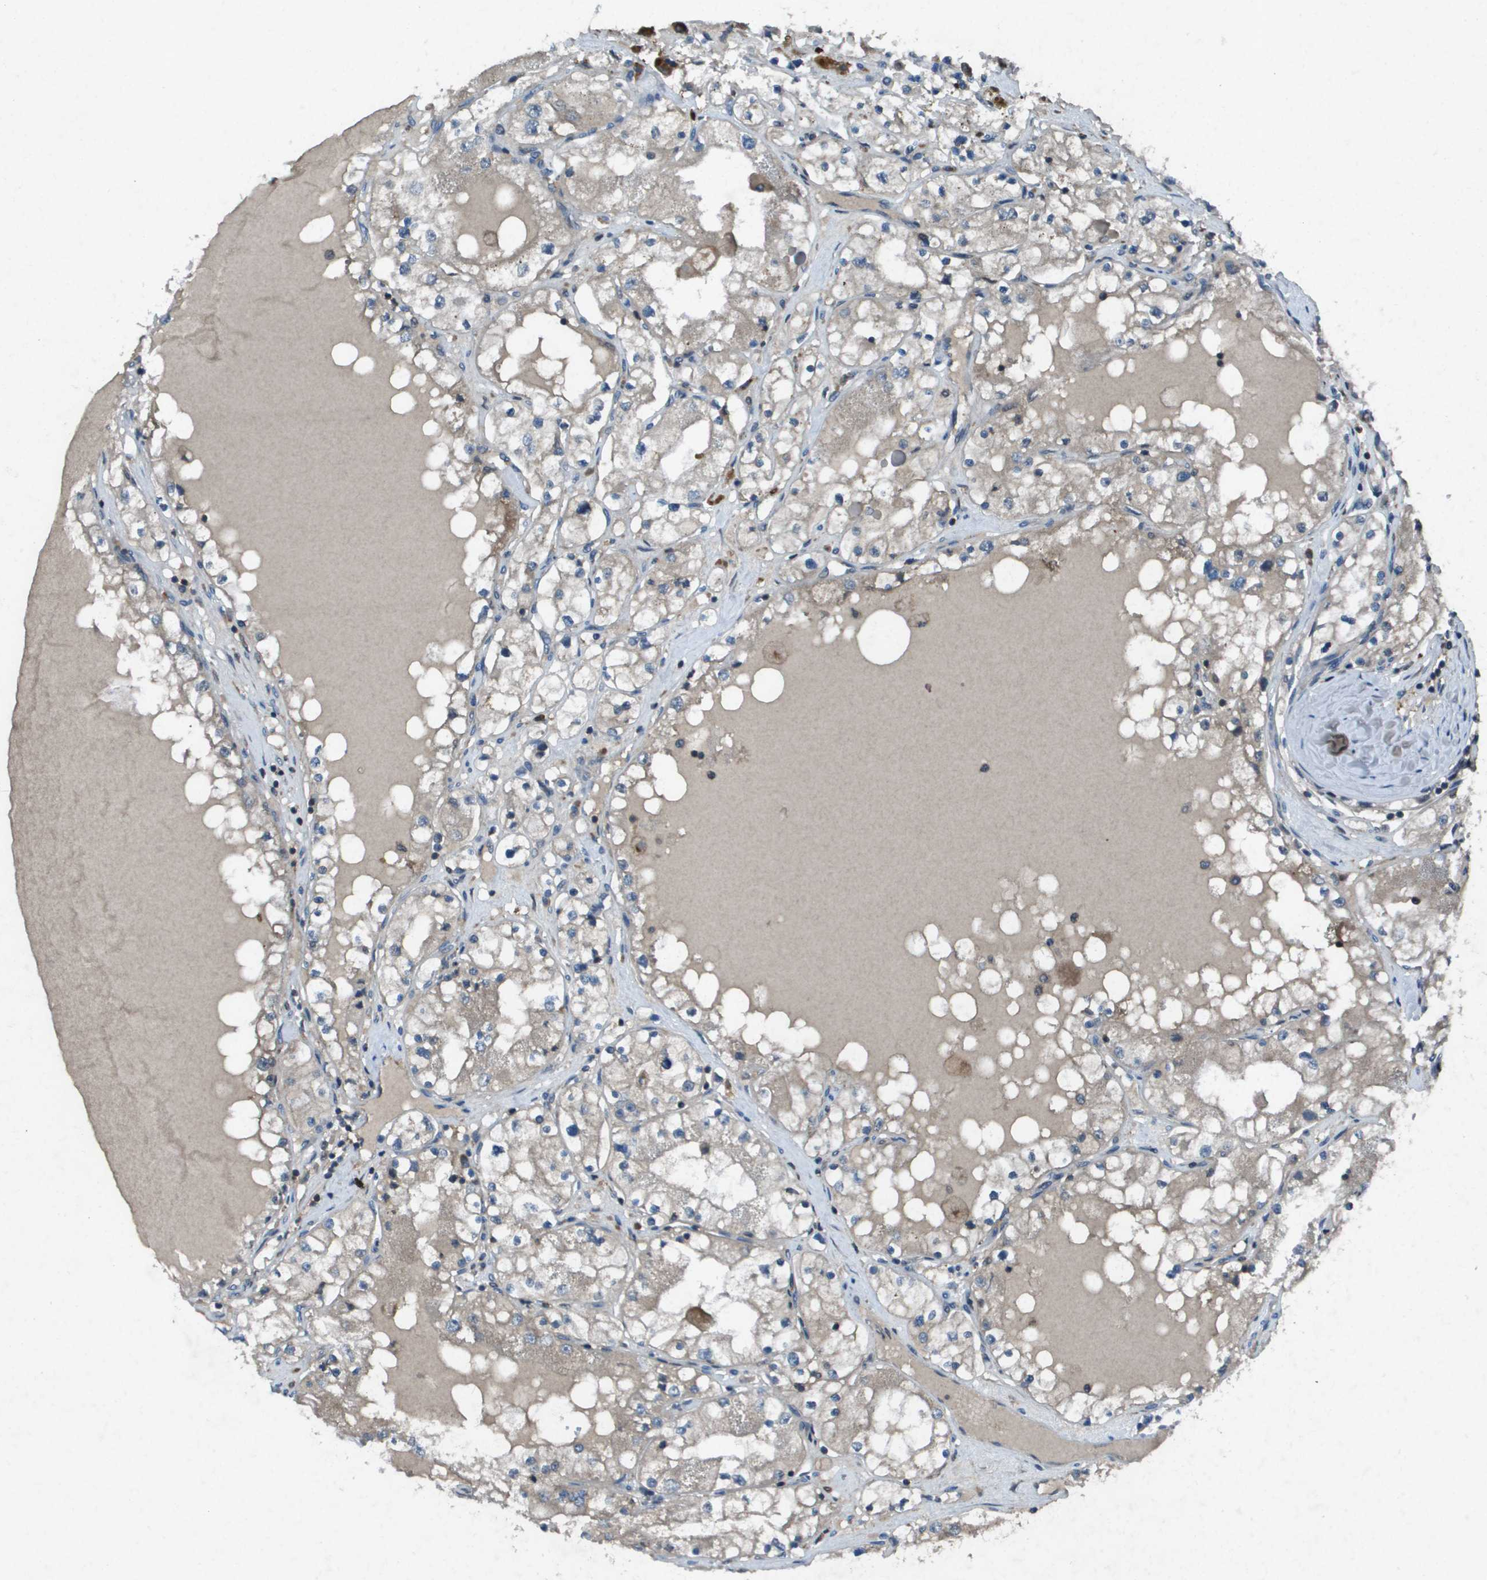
{"staining": {"intensity": "weak", "quantity": "<25%", "location": "cytoplasmic/membranous"}, "tissue": "renal cancer", "cell_type": "Tumor cells", "image_type": "cancer", "snomed": [{"axis": "morphology", "description": "Adenocarcinoma, NOS"}, {"axis": "topography", "description": "Kidney"}], "caption": "An immunohistochemistry (IHC) photomicrograph of renal cancer is shown. There is no staining in tumor cells of renal cancer.", "gene": "CAMK4", "patient": {"sex": "male", "age": 68}}